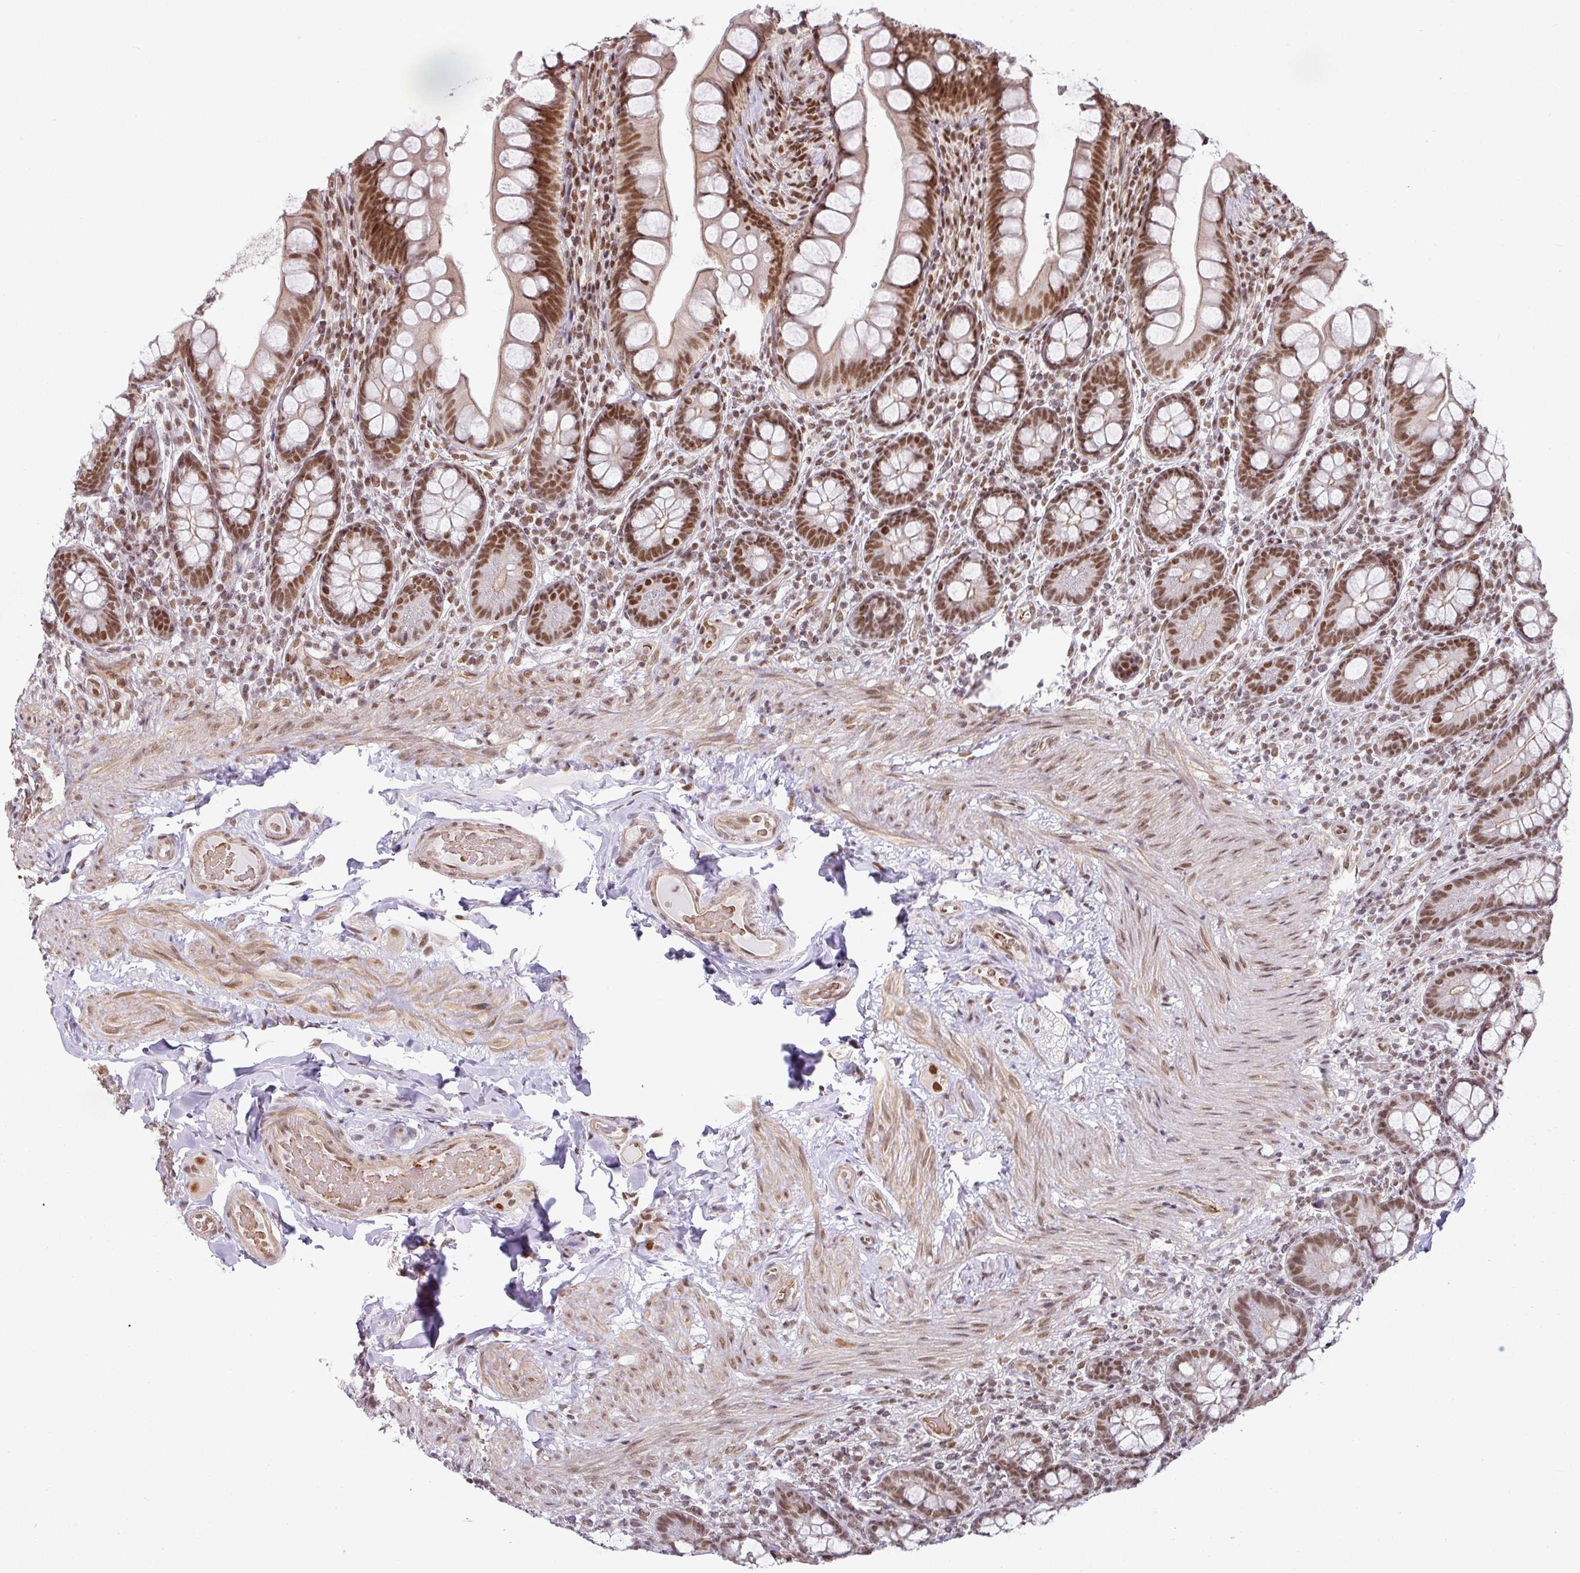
{"staining": {"intensity": "moderate", "quantity": ">75%", "location": "nuclear"}, "tissue": "small intestine", "cell_type": "Glandular cells", "image_type": "normal", "snomed": [{"axis": "morphology", "description": "Normal tissue, NOS"}, {"axis": "topography", "description": "Small intestine"}], "caption": "Human small intestine stained with a brown dye reveals moderate nuclear positive positivity in about >75% of glandular cells.", "gene": "NCOA5", "patient": {"sex": "male", "age": 70}}